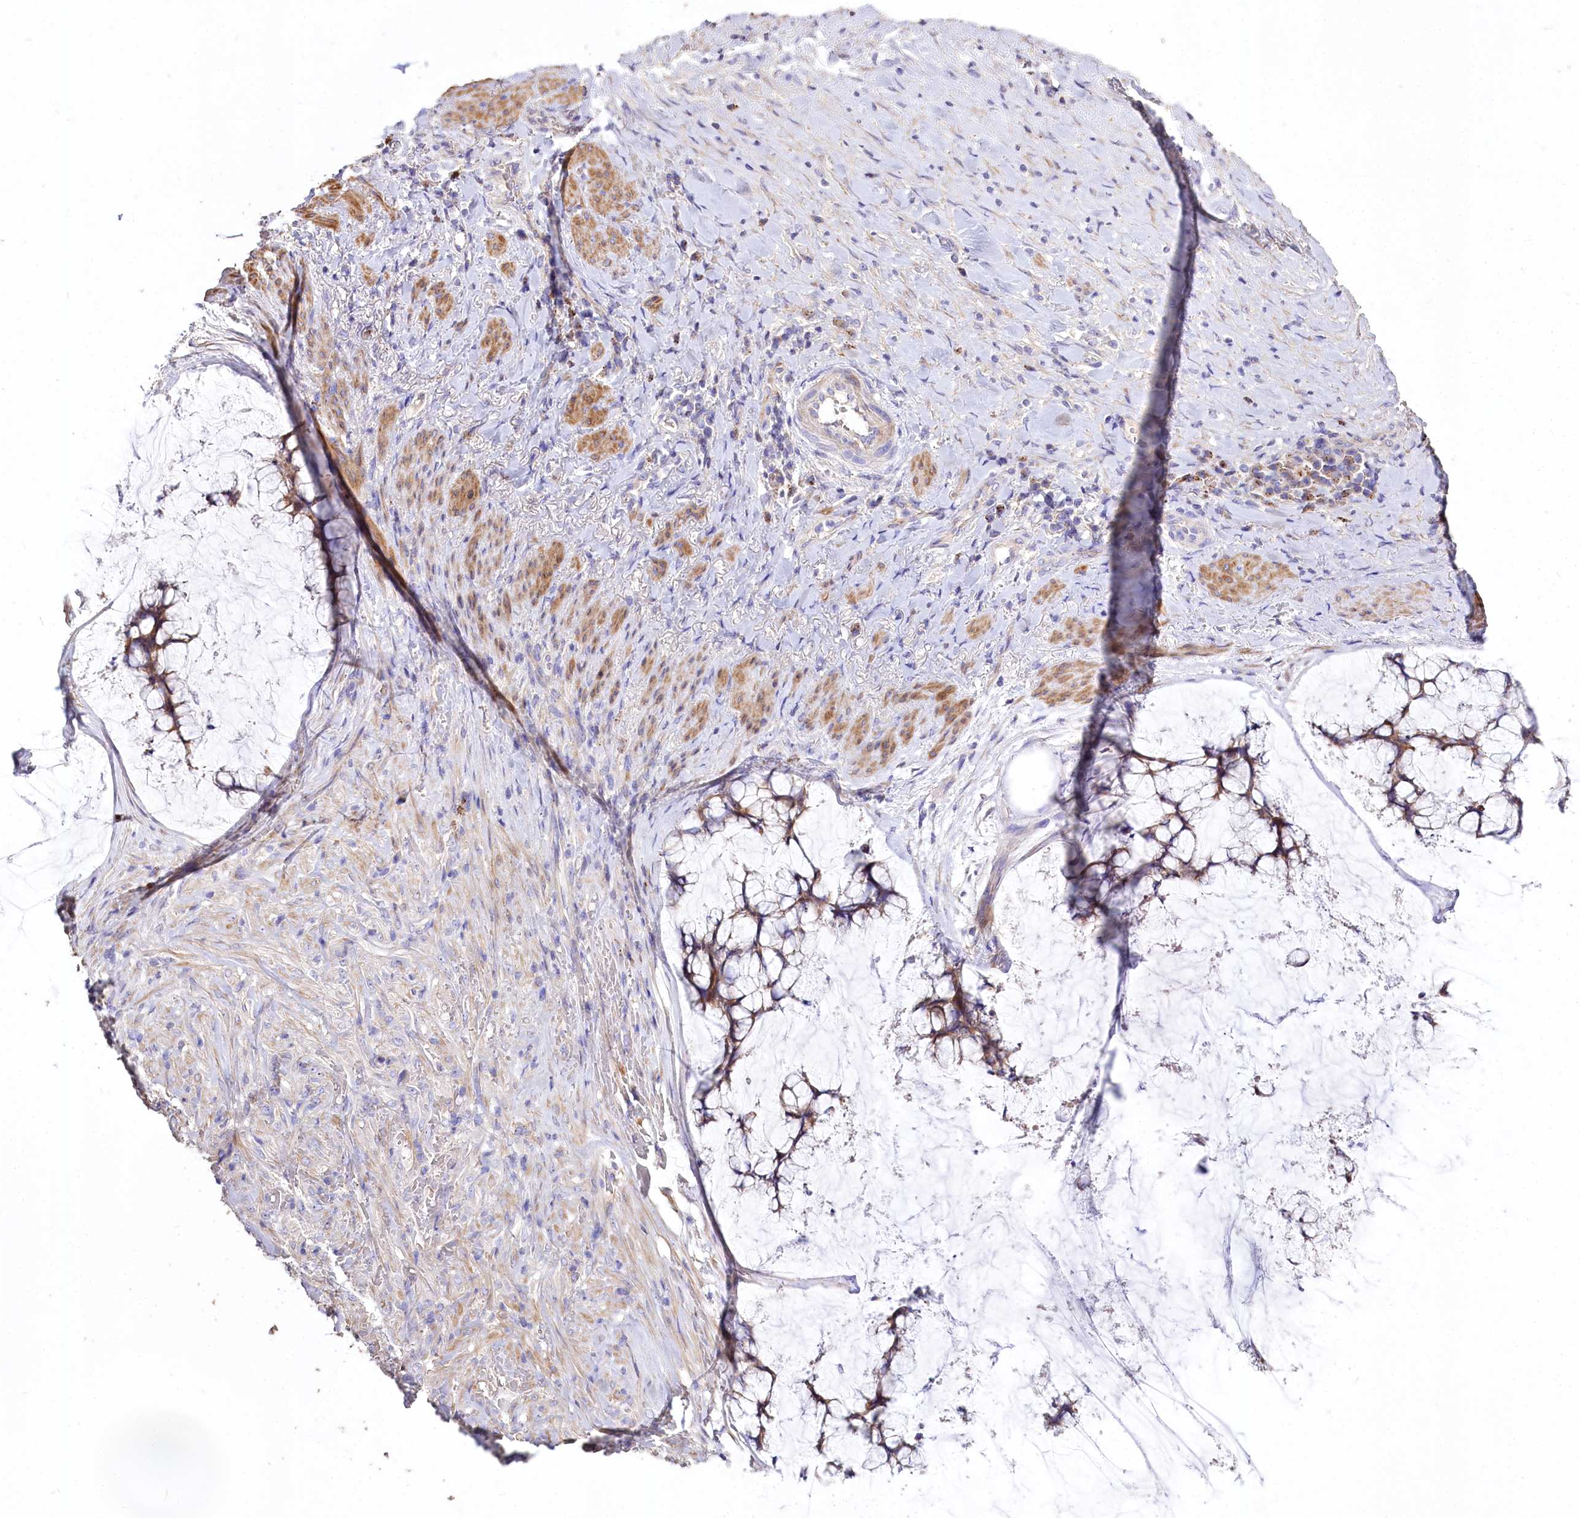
{"staining": {"intensity": "weak", "quantity": "25%-75%", "location": "cytoplasmic/membranous"}, "tissue": "ovarian cancer", "cell_type": "Tumor cells", "image_type": "cancer", "snomed": [{"axis": "morphology", "description": "Cystadenocarcinoma, mucinous, NOS"}, {"axis": "topography", "description": "Ovary"}], "caption": "A brown stain shows weak cytoplasmic/membranous expression of a protein in human ovarian cancer (mucinous cystadenocarcinoma) tumor cells.", "gene": "PTER", "patient": {"sex": "female", "age": 42}}